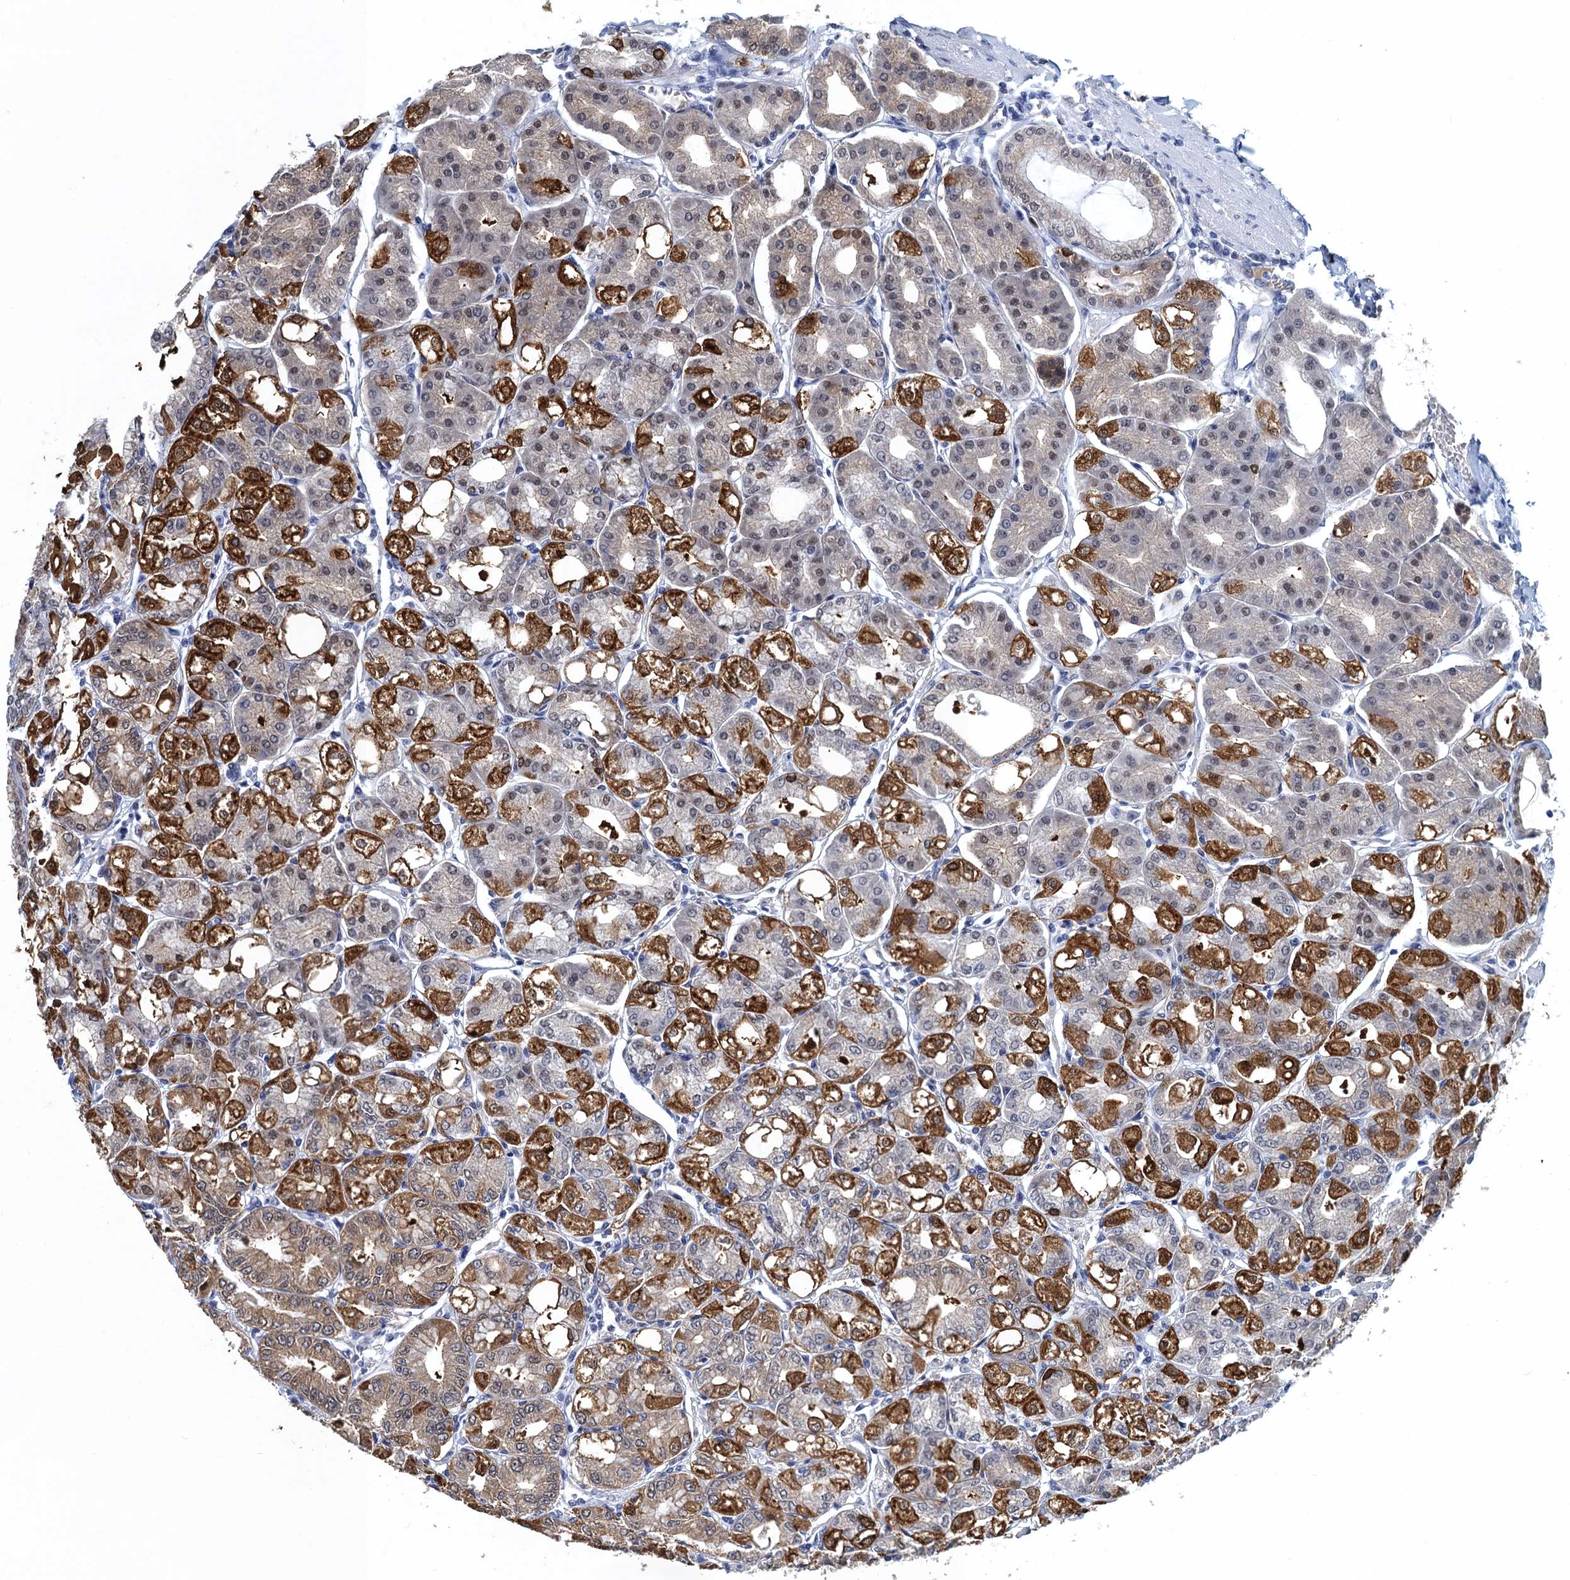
{"staining": {"intensity": "strong", "quantity": "25%-75%", "location": "cytoplasmic/membranous,nuclear"}, "tissue": "stomach", "cell_type": "Glandular cells", "image_type": "normal", "snomed": [{"axis": "morphology", "description": "Normal tissue, NOS"}, {"axis": "topography", "description": "Stomach, lower"}], "caption": "This photomicrograph demonstrates immunohistochemistry staining of normal stomach, with high strong cytoplasmic/membranous,nuclear positivity in about 25%-75% of glandular cells.", "gene": "GINS3", "patient": {"sex": "male", "age": 71}}